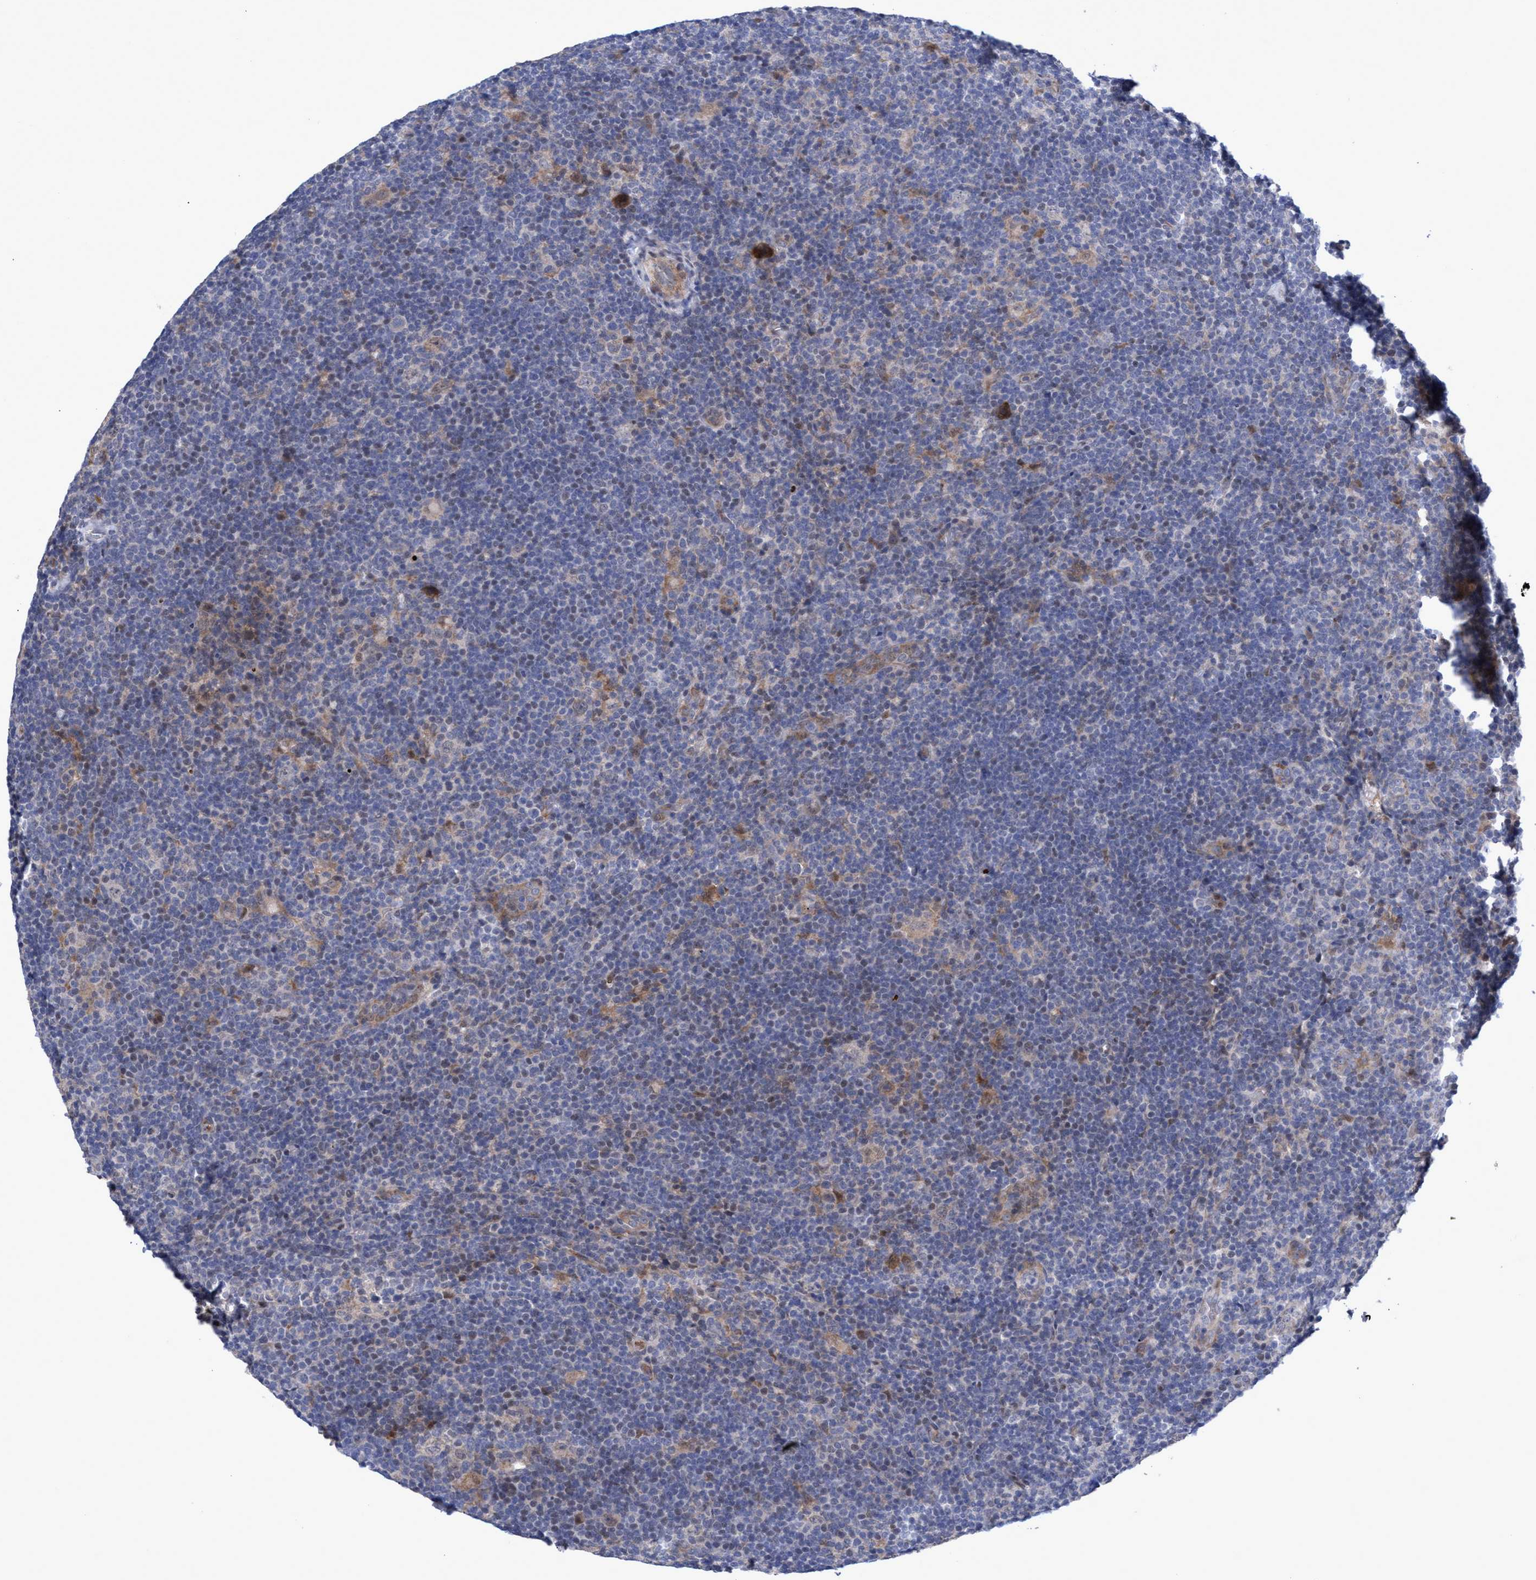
{"staining": {"intensity": "weak", "quantity": "25%-75%", "location": "cytoplasmic/membranous"}, "tissue": "lymphoma", "cell_type": "Tumor cells", "image_type": "cancer", "snomed": [{"axis": "morphology", "description": "Hodgkin's disease, NOS"}, {"axis": "topography", "description": "Lymph node"}], "caption": "A brown stain highlights weak cytoplasmic/membranous positivity of a protein in Hodgkin's disease tumor cells. (Brightfield microscopy of DAB IHC at high magnification).", "gene": "ZNF750", "patient": {"sex": "female", "age": 57}}